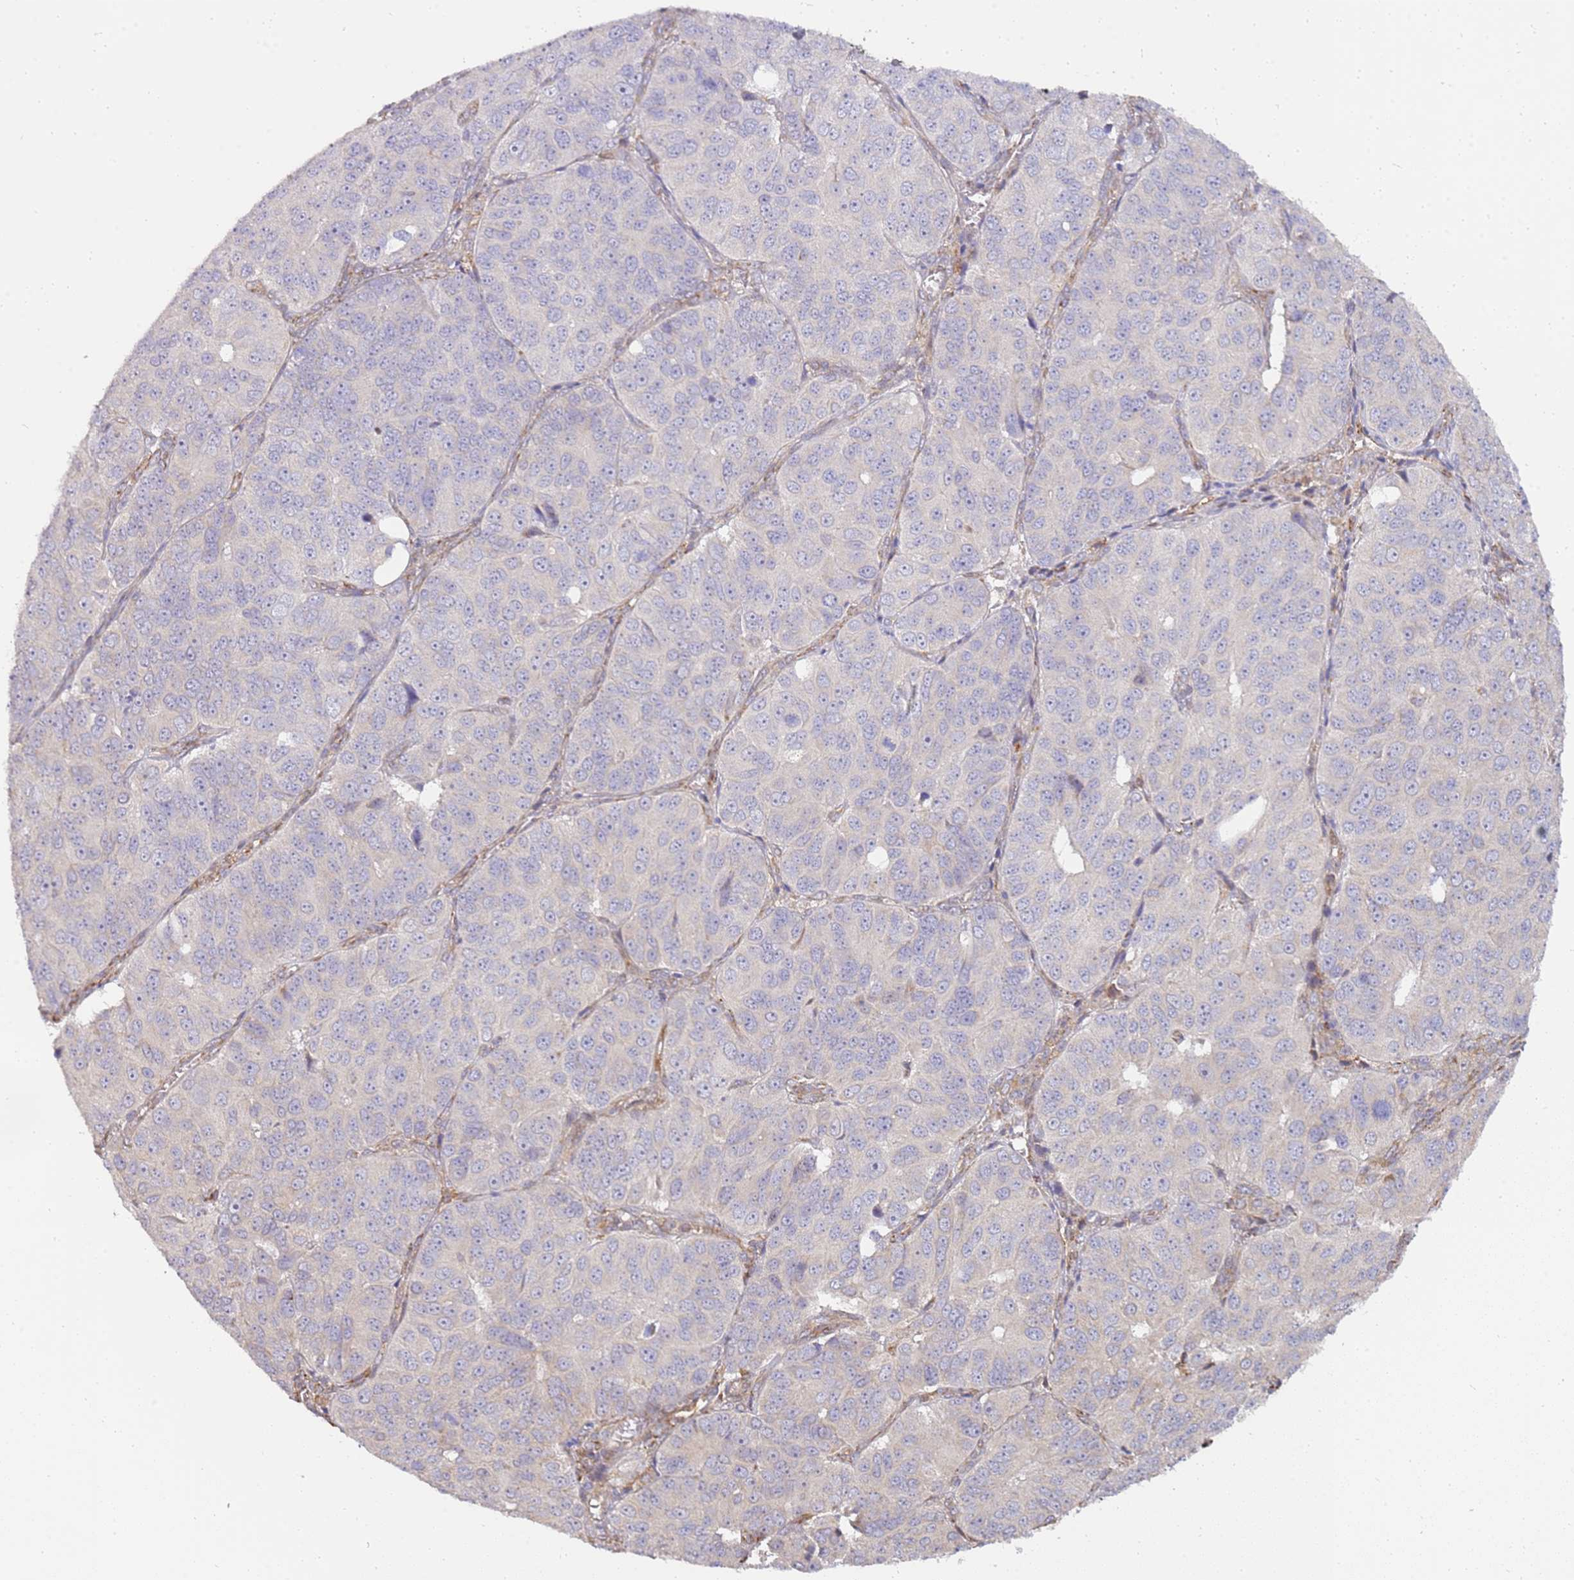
{"staining": {"intensity": "weak", "quantity": "<25%", "location": "cytoplasmic/membranous"}, "tissue": "ovarian cancer", "cell_type": "Tumor cells", "image_type": "cancer", "snomed": [{"axis": "morphology", "description": "Carcinoma, endometroid"}, {"axis": "topography", "description": "Ovary"}], "caption": "Immunohistochemical staining of human ovarian cancer exhibits no significant positivity in tumor cells.", "gene": "GRAP", "patient": {"sex": "female", "age": 51}}